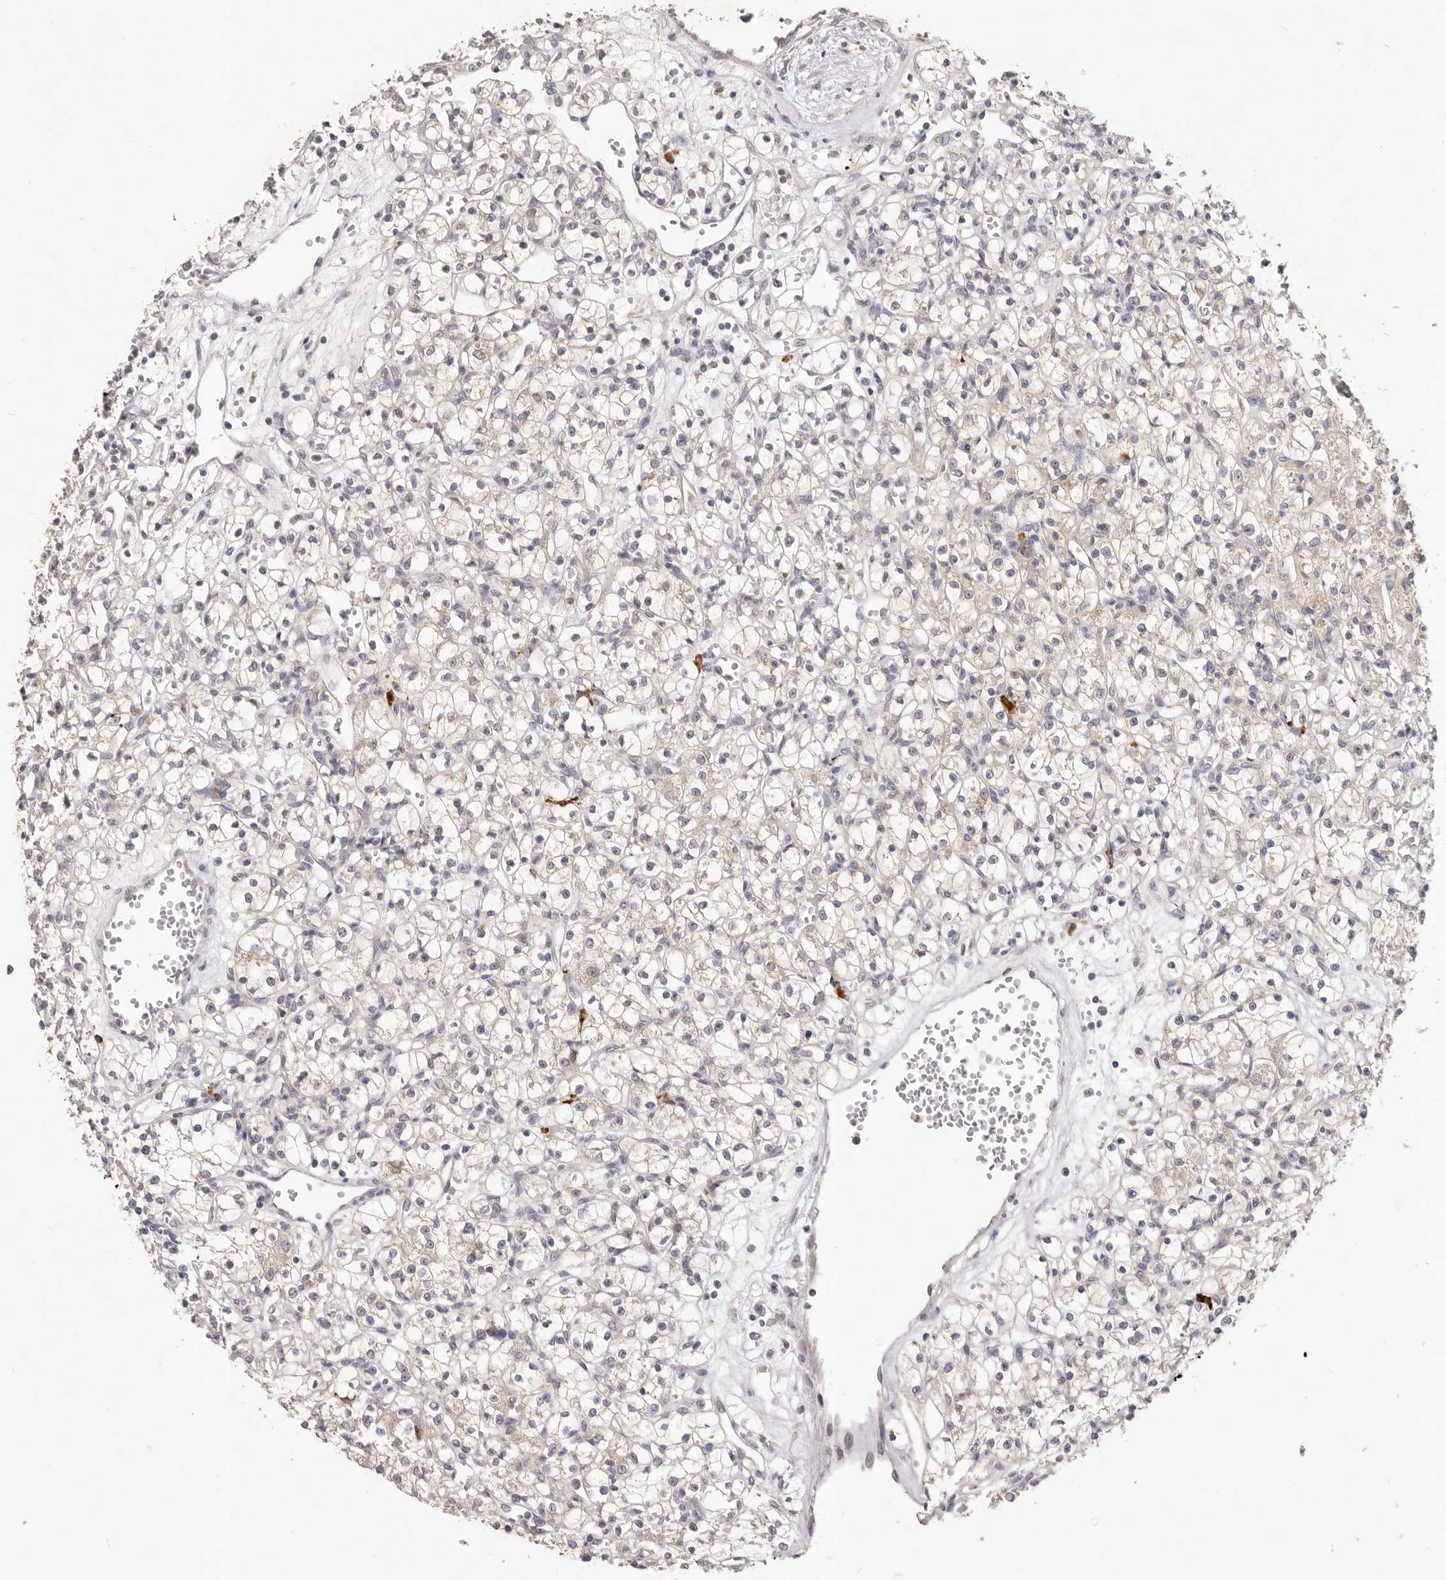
{"staining": {"intensity": "weak", "quantity": "<25%", "location": "cytoplasmic/membranous"}, "tissue": "renal cancer", "cell_type": "Tumor cells", "image_type": "cancer", "snomed": [{"axis": "morphology", "description": "Adenocarcinoma, NOS"}, {"axis": "topography", "description": "Kidney"}], "caption": "Histopathology image shows no significant protein expression in tumor cells of renal cancer.", "gene": "WDR77", "patient": {"sex": "female", "age": 59}}